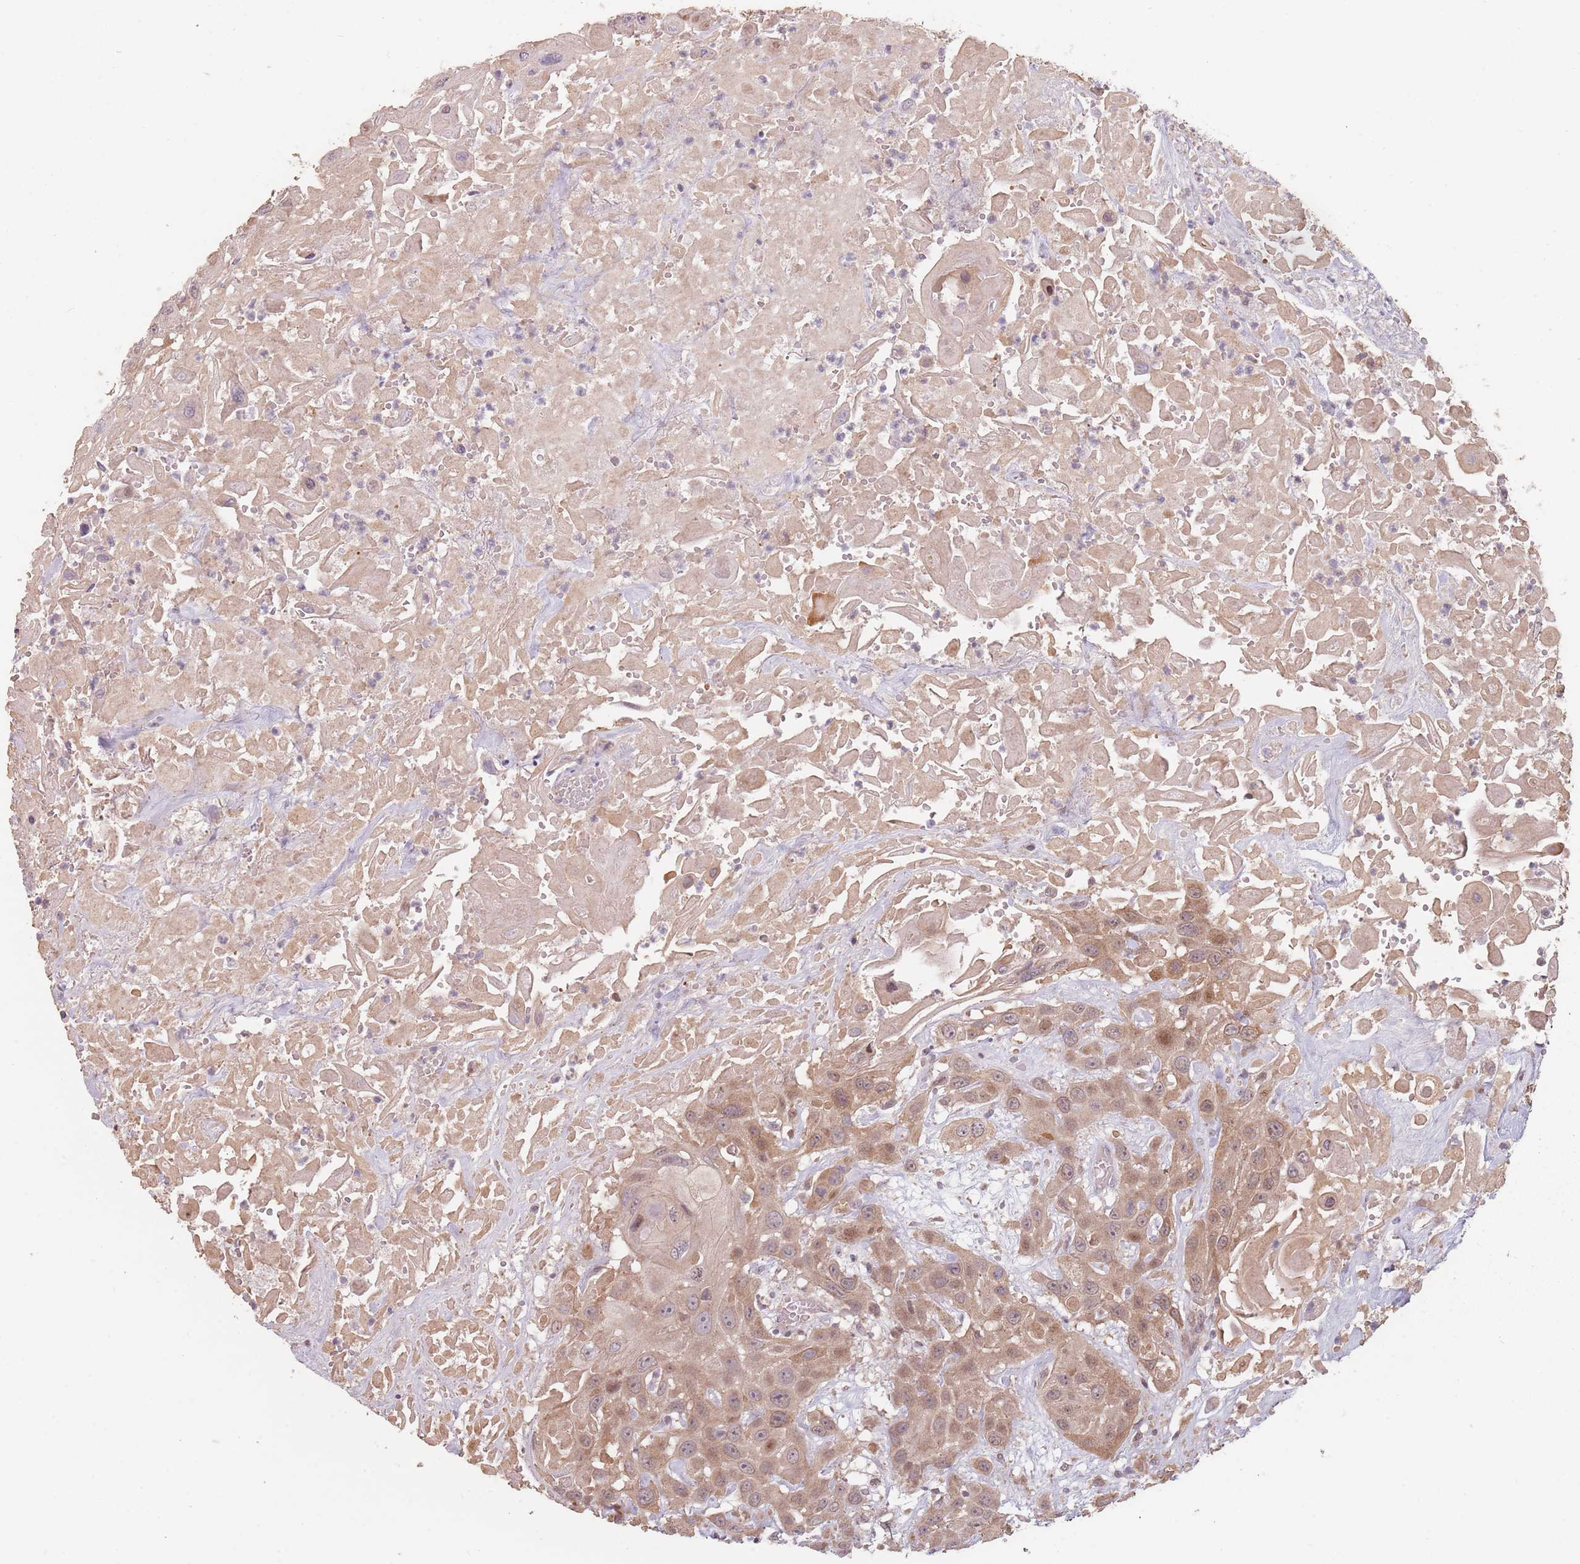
{"staining": {"intensity": "moderate", "quantity": ">75%", "location": "cytoplasmic/membranous"}, "tissue": "head and neck cancer", "cell_type": "Tumor cells", "image_type": "cancer", "snomed": [{"axis": "morphology", "description": "Squamous cell carcinoma, NOS"}, {"axis": "topography", "description": "Head-Neck"}], "caption": "Tumor cells demonstrate medium levels of moderate cytoplasmic/membranous positivity in approximately >75% of cells in human head and neck cancer (squamous cell carcinoma).", "gene": "VPS52", "patient": {"sex": "male", "age": 81}}